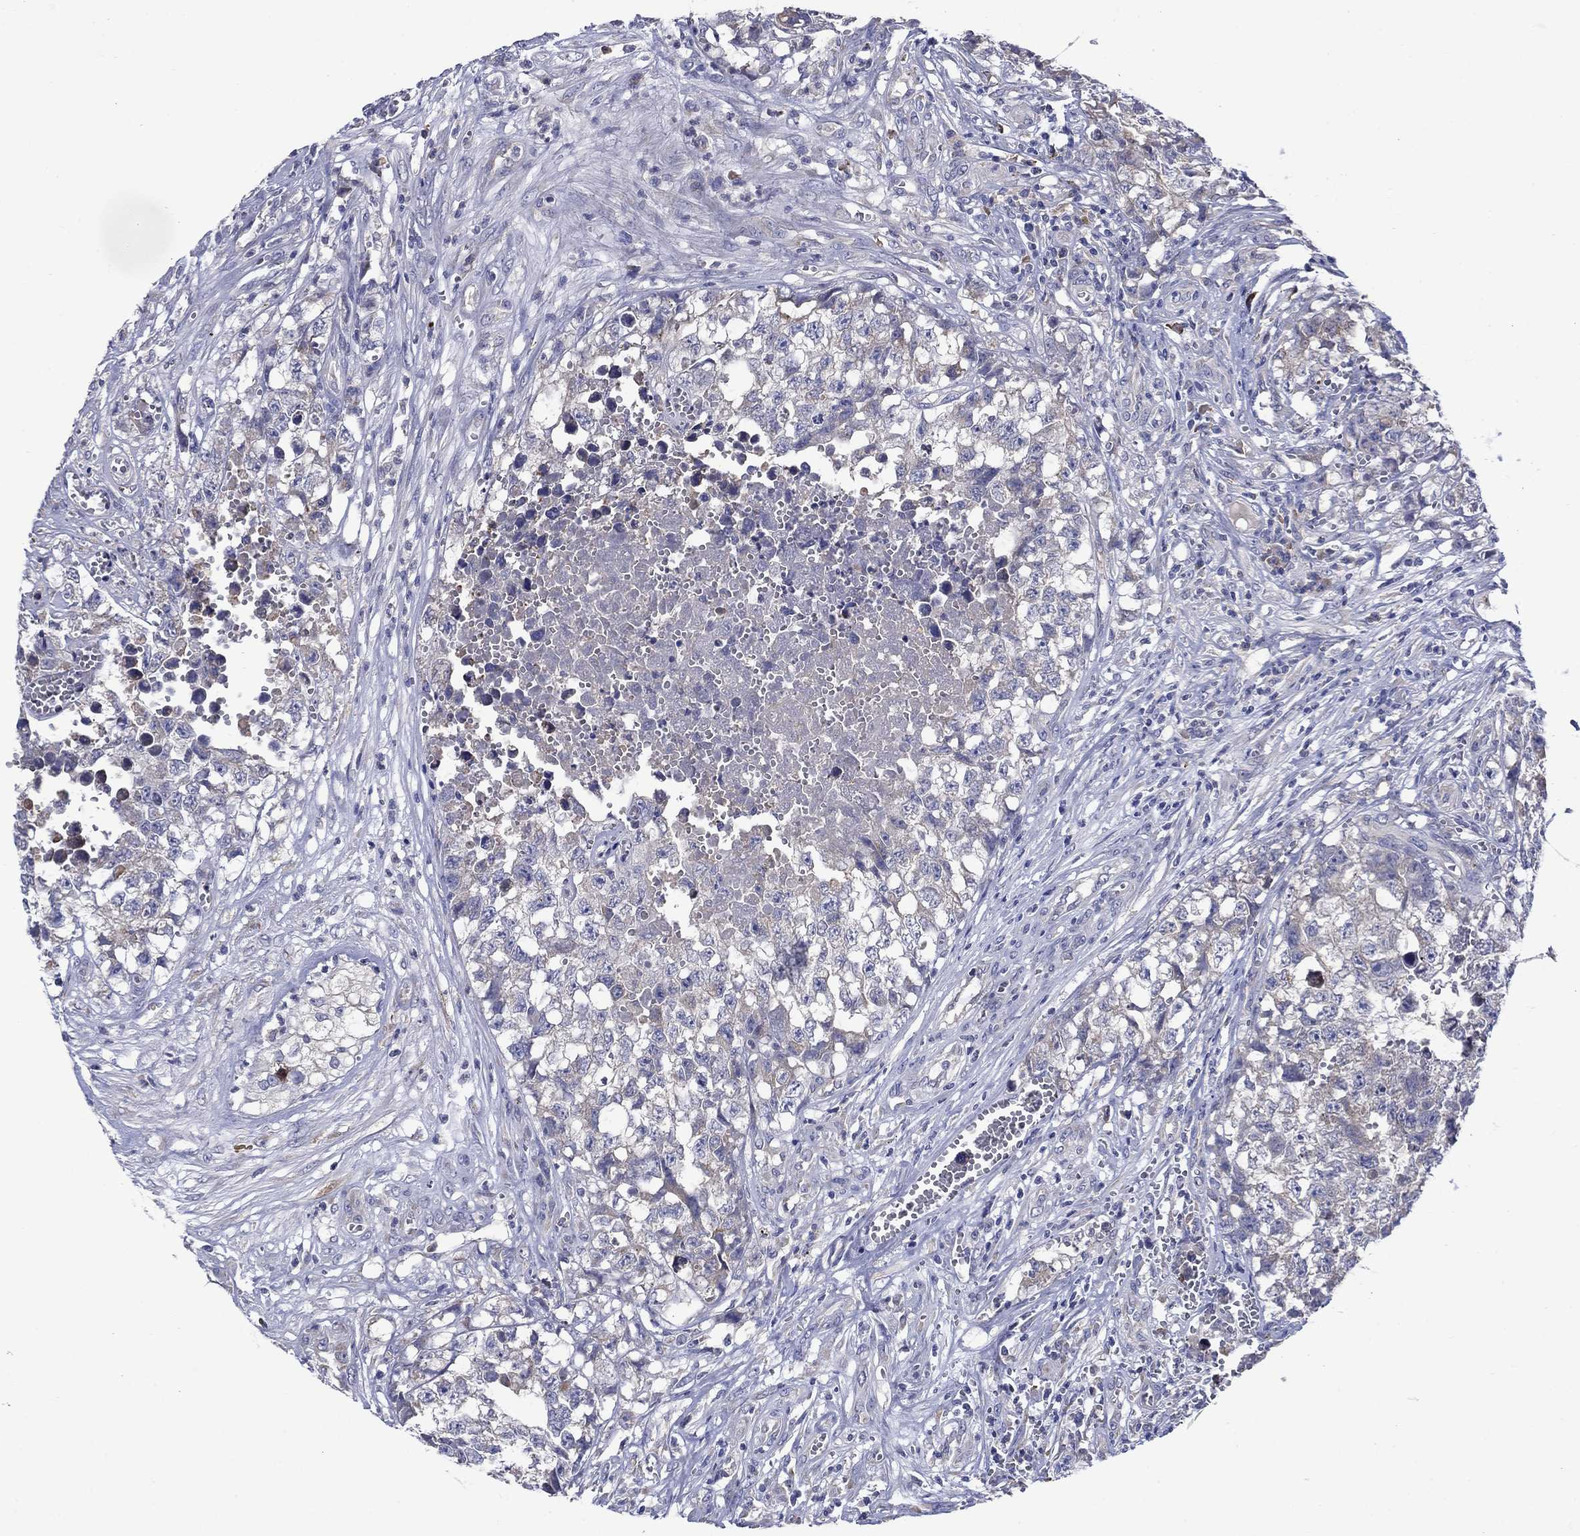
{"staining": {"intensity": "negative", "quantity": "none", "location": "none"}, "tissue": "testis cancer", "cell_type": "Tumor cells", "image_type": "cancer", "snomed": [{"axis": "morphology", "description": "Seminoma, NOS"}, {"axis": "morphology", "description": "Carcinoma, Embryonal, NOS"}, {"axis": "topography", "description": "Testis"}], "caption": "Photomicrograph shows no protein positivity in tumor cells of testis cancer tissue.", "gene": "SULT2B1", "patient": {"sex": "male", "age": 22}}